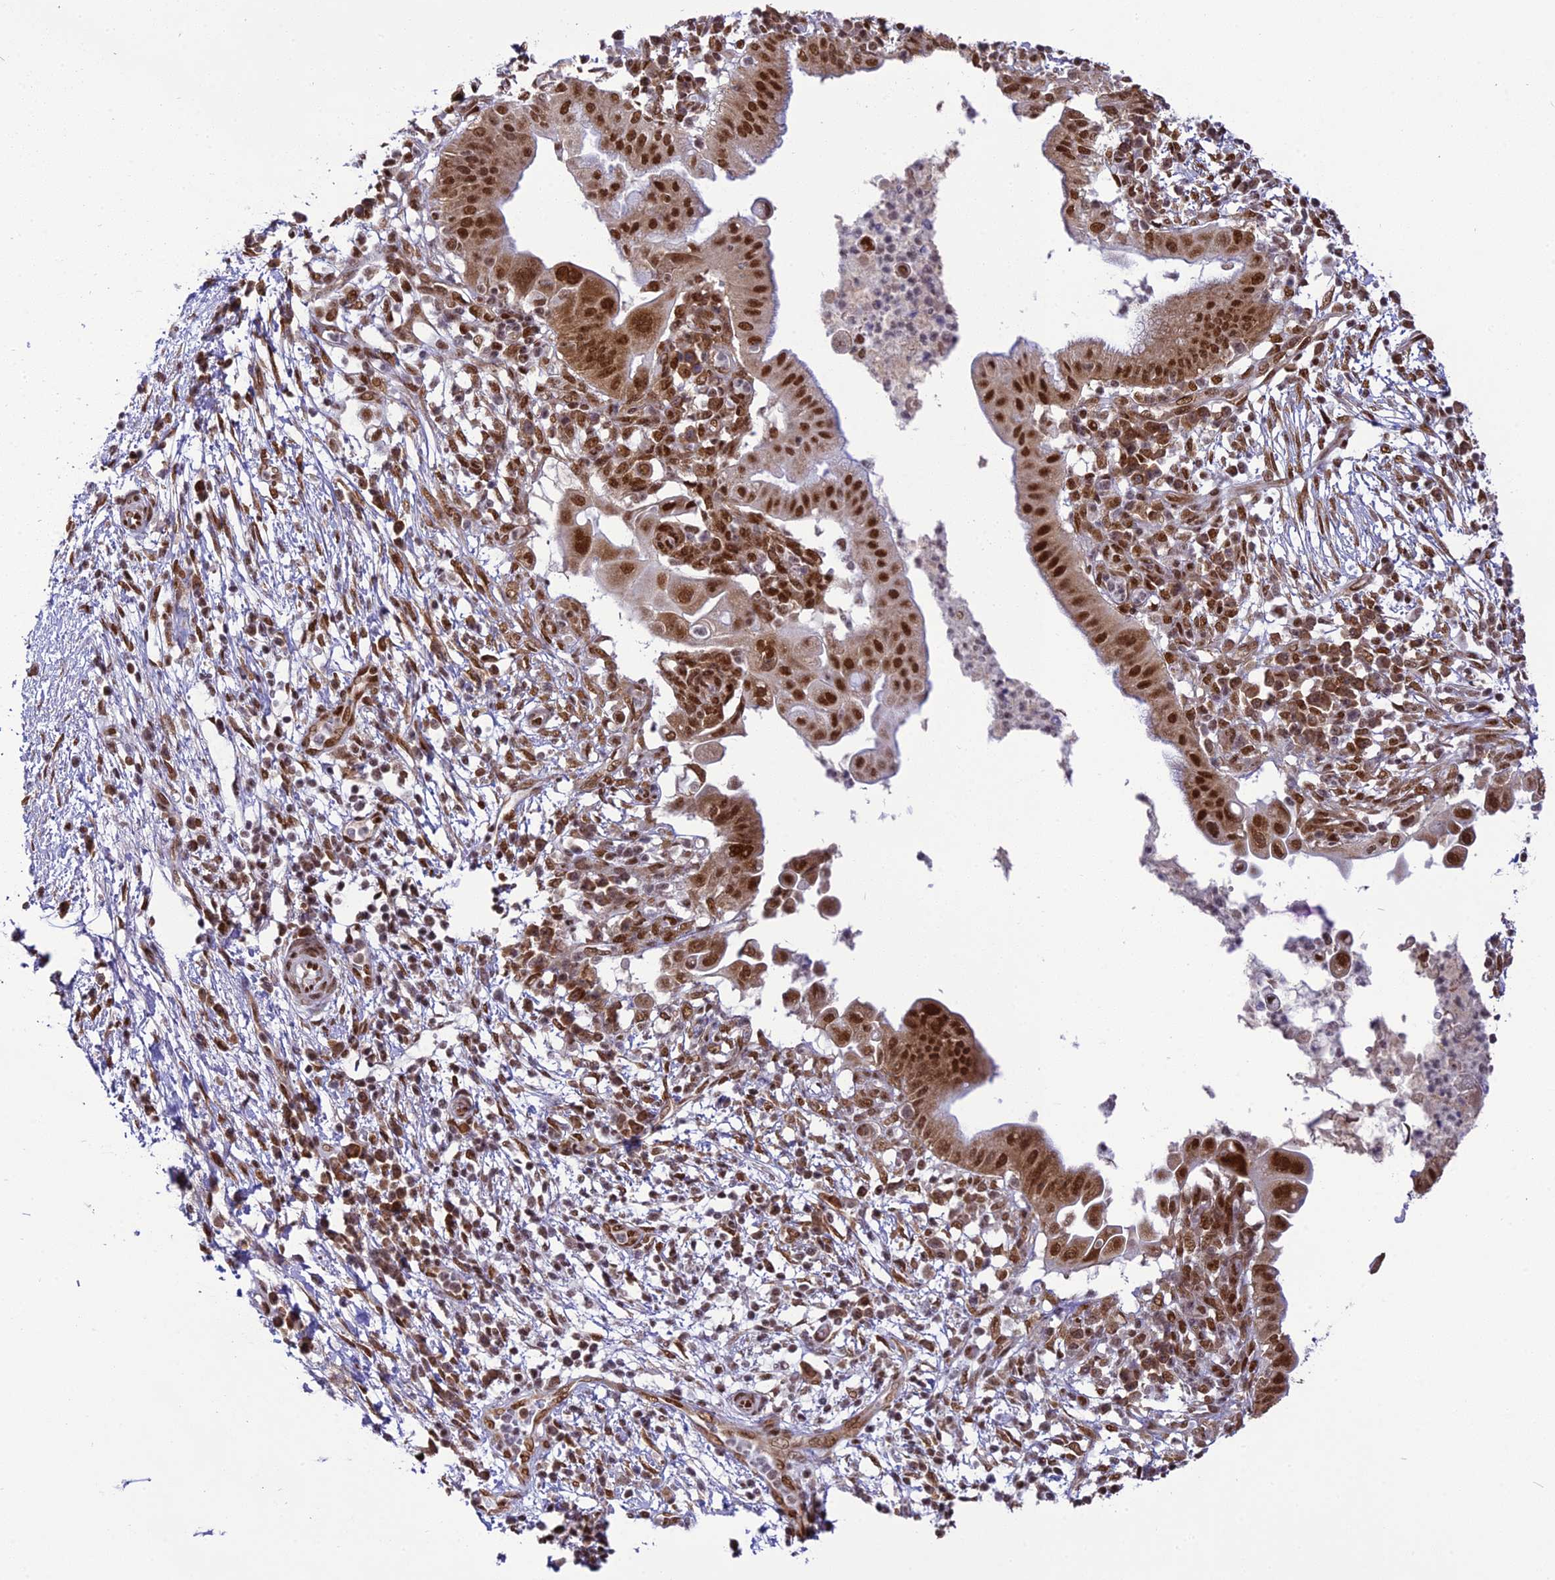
{"staining": {"intensity": "strong", "quantity": ">75%", "location": "nuclear"}, "tissue": "pancreatic cancer", "cell_type": "Tumor cells", "image_type": "cancer", "snomed": [{"axis": "morphology", "description": "Adenocarcinoma, NOS"}, {"axis": "topography", "description": "Pancreas"}], "caption": "This histopathology image displays pancreatic adenocarcinoma stained with immunohistochemistry to label a protein in brown. The nuclear of tumor cells show strong positivity for the protein. Nuclei are counter-stained blue.", "gene": "DDX1", "patient": {"sex": "male", "age": 68}}